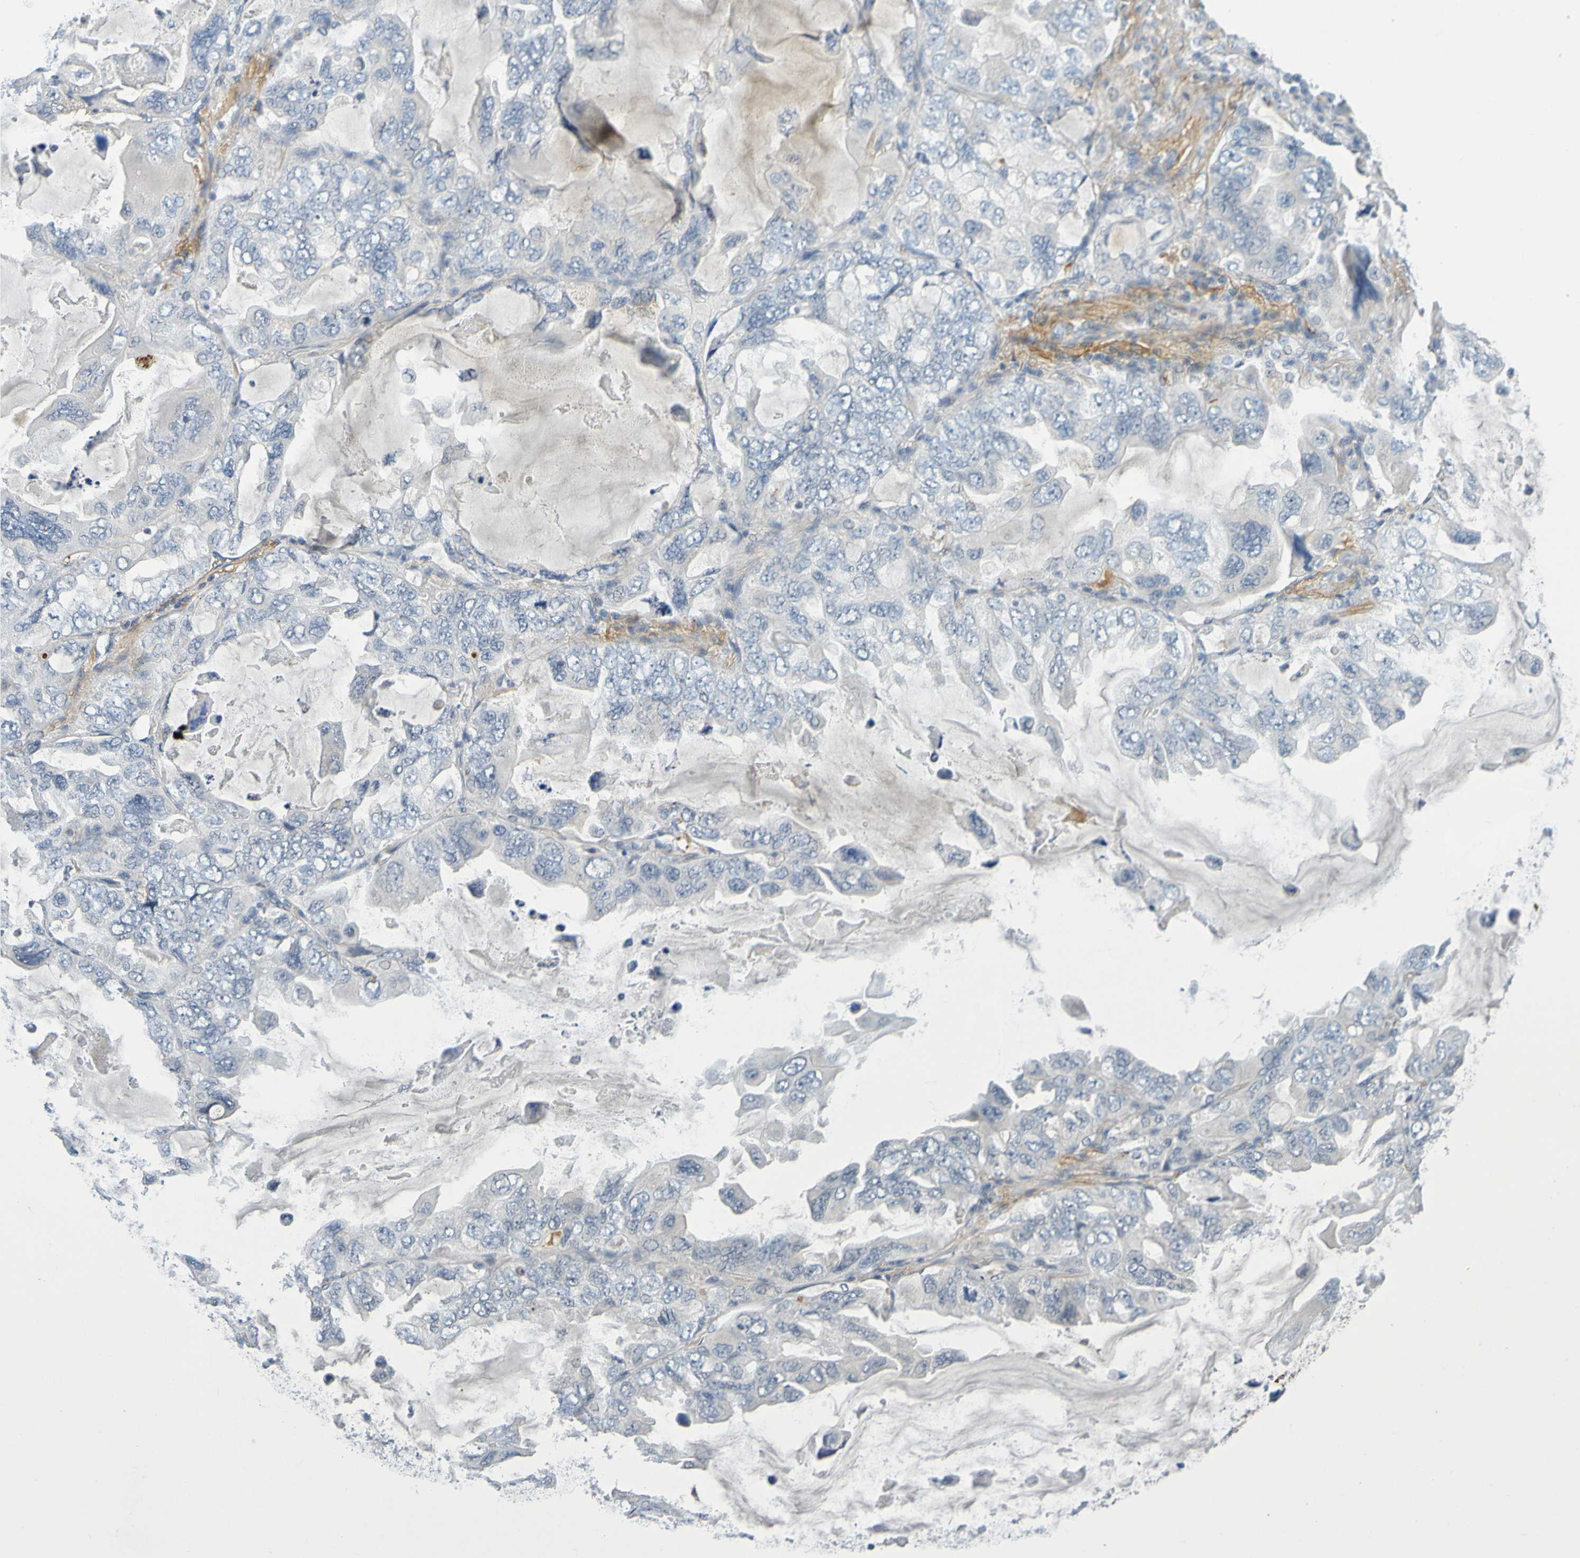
{"staining": {"intensity": "negative", "quantity": "none", "location": "none"}, "tissue": "lung cancer", "cell_type": "Tumor cells", "image_type": "cancer", "snomed": [{"axis": "morphology", "description": "Squamous cell carcinoma, NOS"}, {"axis": "topography", "description": "Lung"}], "caption": "Tumor cells show no significant protein positivity in squamous cell carcinoma (lung).", "gene": "IL10", "patient": {"sex": "female", "age": 73}}